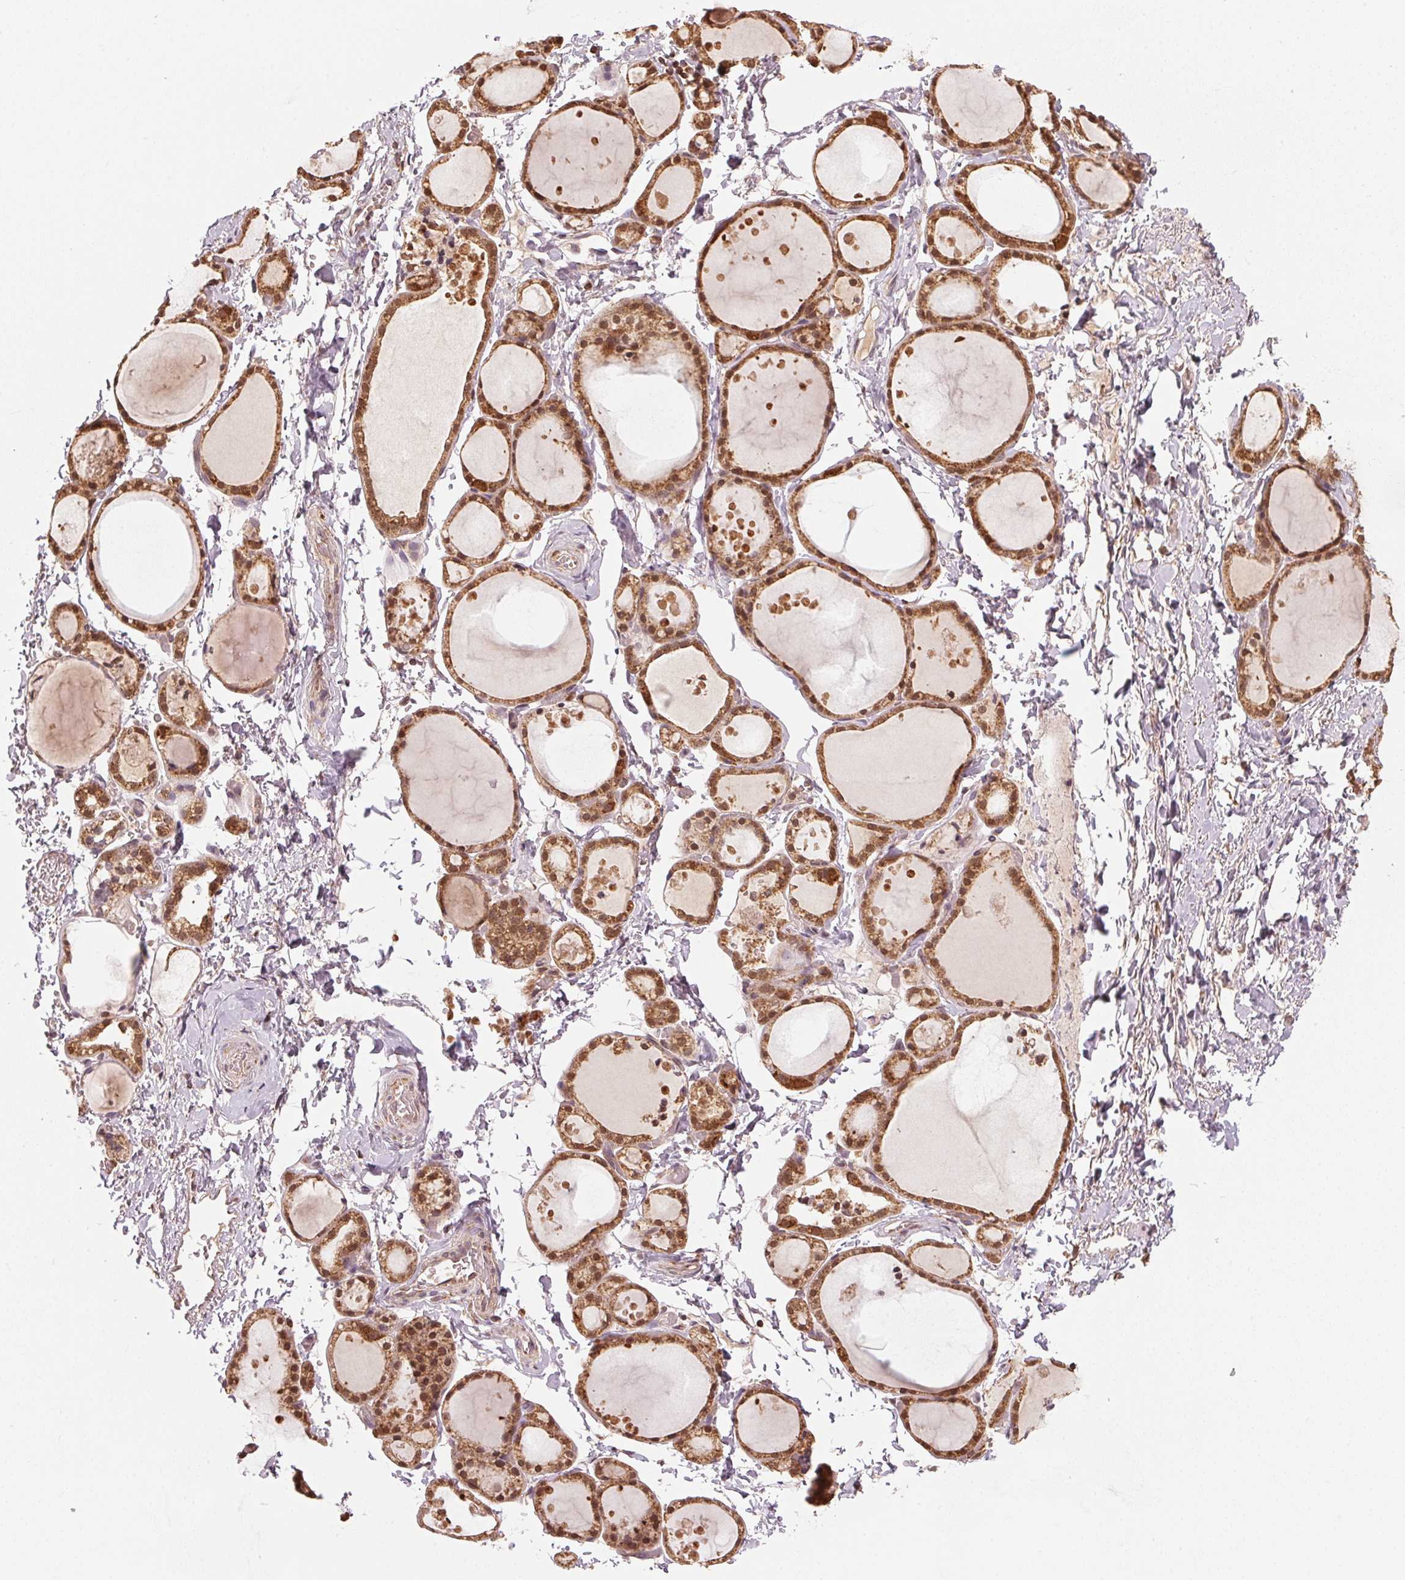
{"staining": {"intensity": "strong", "quantity": ">75%", "location": "cytoplasmic/membranous"}, "tissue": "thyroid gland", "cell_type": "Glandular cells", "image_type": "normal", "snomed": [{"axis": "morphology", "description": "Normal tissue, NOS"}, {"axis": "topography", "description": "Thyroid gland"}], "caption": "This image demonstrates normal thyroid gland stained with immunohistochemistry to label a protein in brown. The cytoplasmic/membranous of glandular cells show strong positivity for the protein. Nuclei are counter-stained blue.", "gene": "ARHGAP6", "patient": {"sex": "male", "age": 68}}